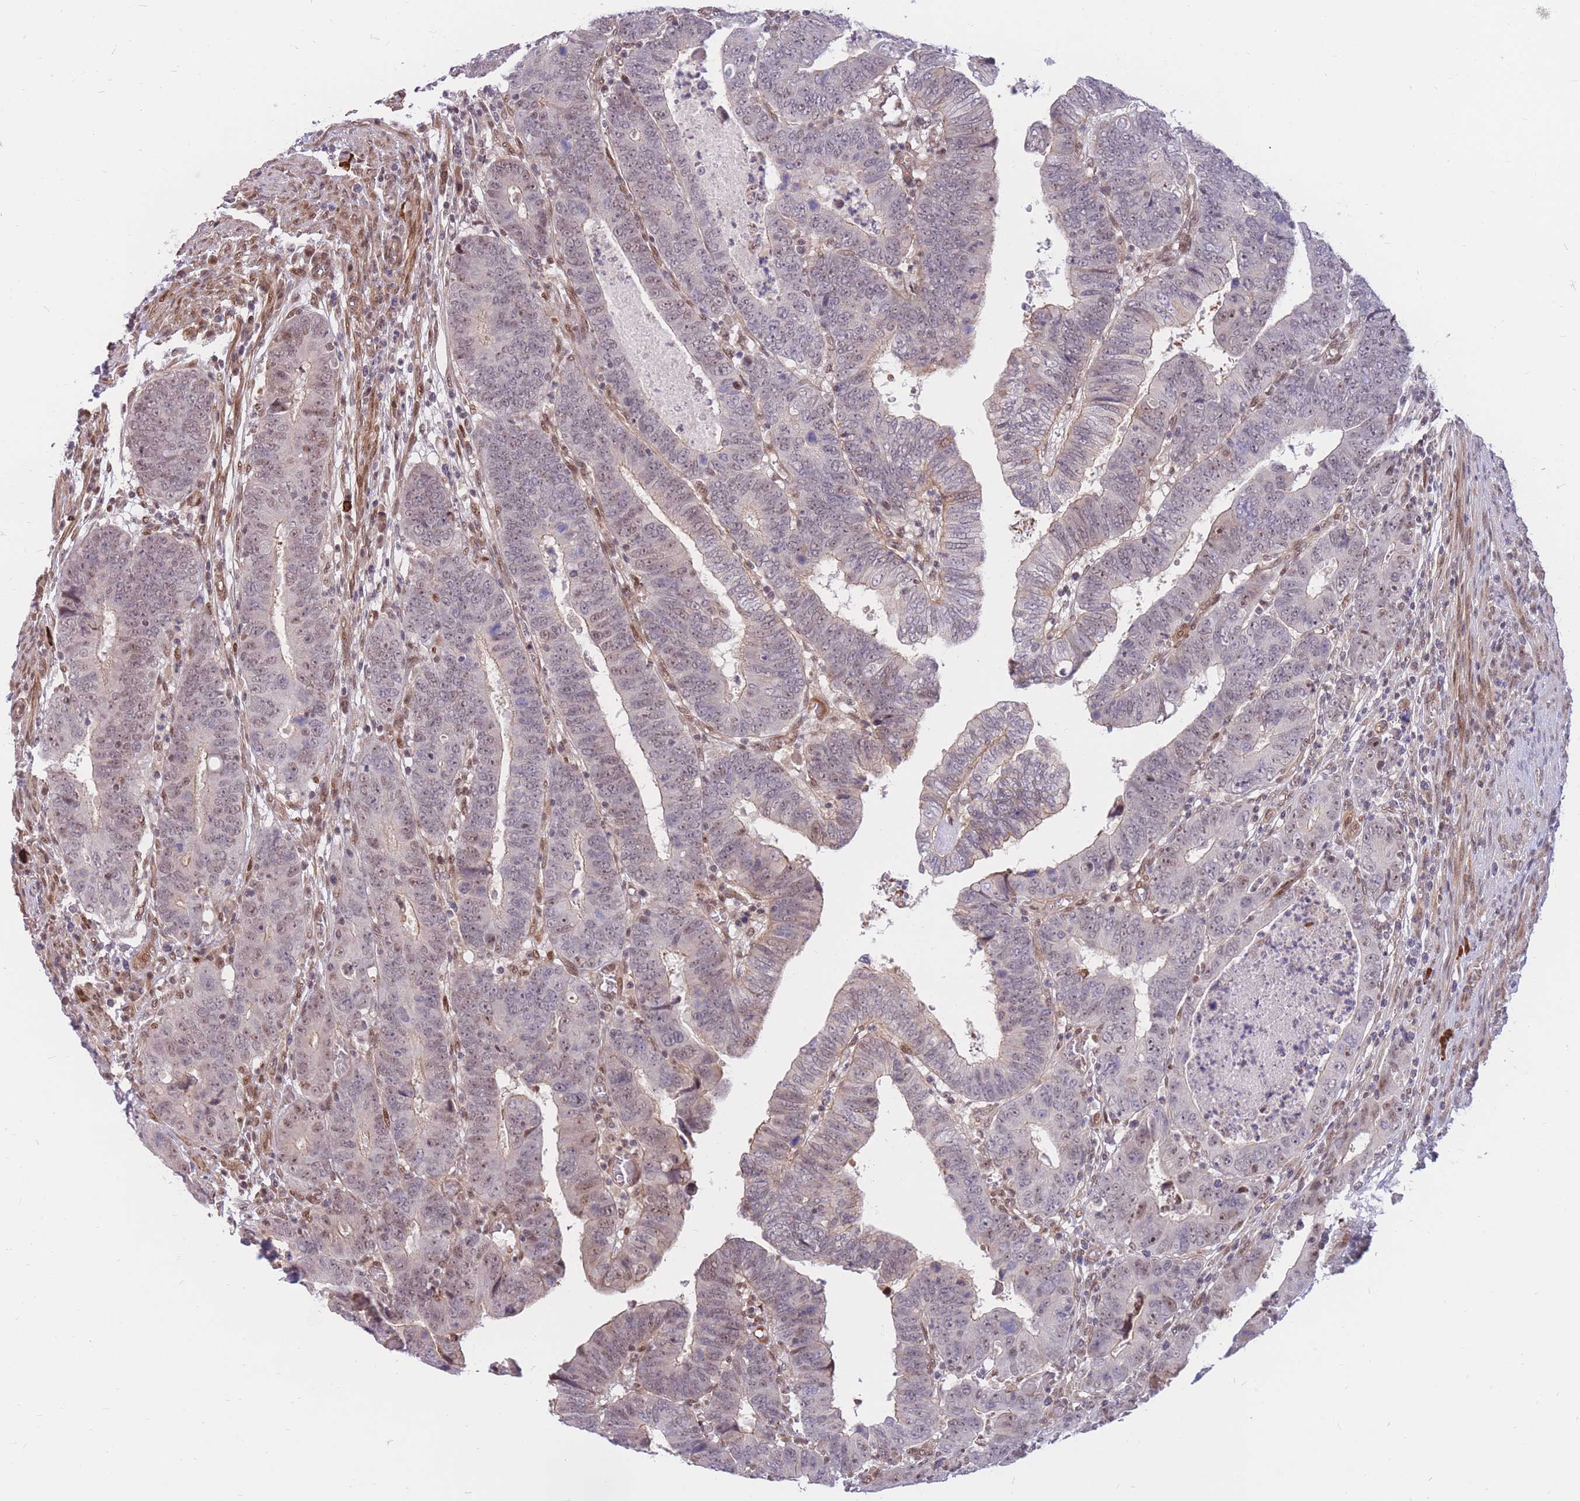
{"staining": {"intensity": "weak", "quantity": "25%-75%", "location": "nuclear"}, "tissue": "colorectal cancer", "cell_type": "Tumor cells", "image_type": "cancer", "snomed": [{"axis": "morphology", "description": "Normal tissue, NOS"}, {"axis": "morphology", "description": "Adenocarcinoma, NOS"}, {"axis": "topography", "description": "Rectum"}], "caption": "Immunohistochemical staining of adenocarcinoma (colorectal) shows low levels of weak nuclear protein staining in about 25%-75% of tumor cells.", "gene": "ERICH6B", "patient": {"sex": "female", "age": 65}}